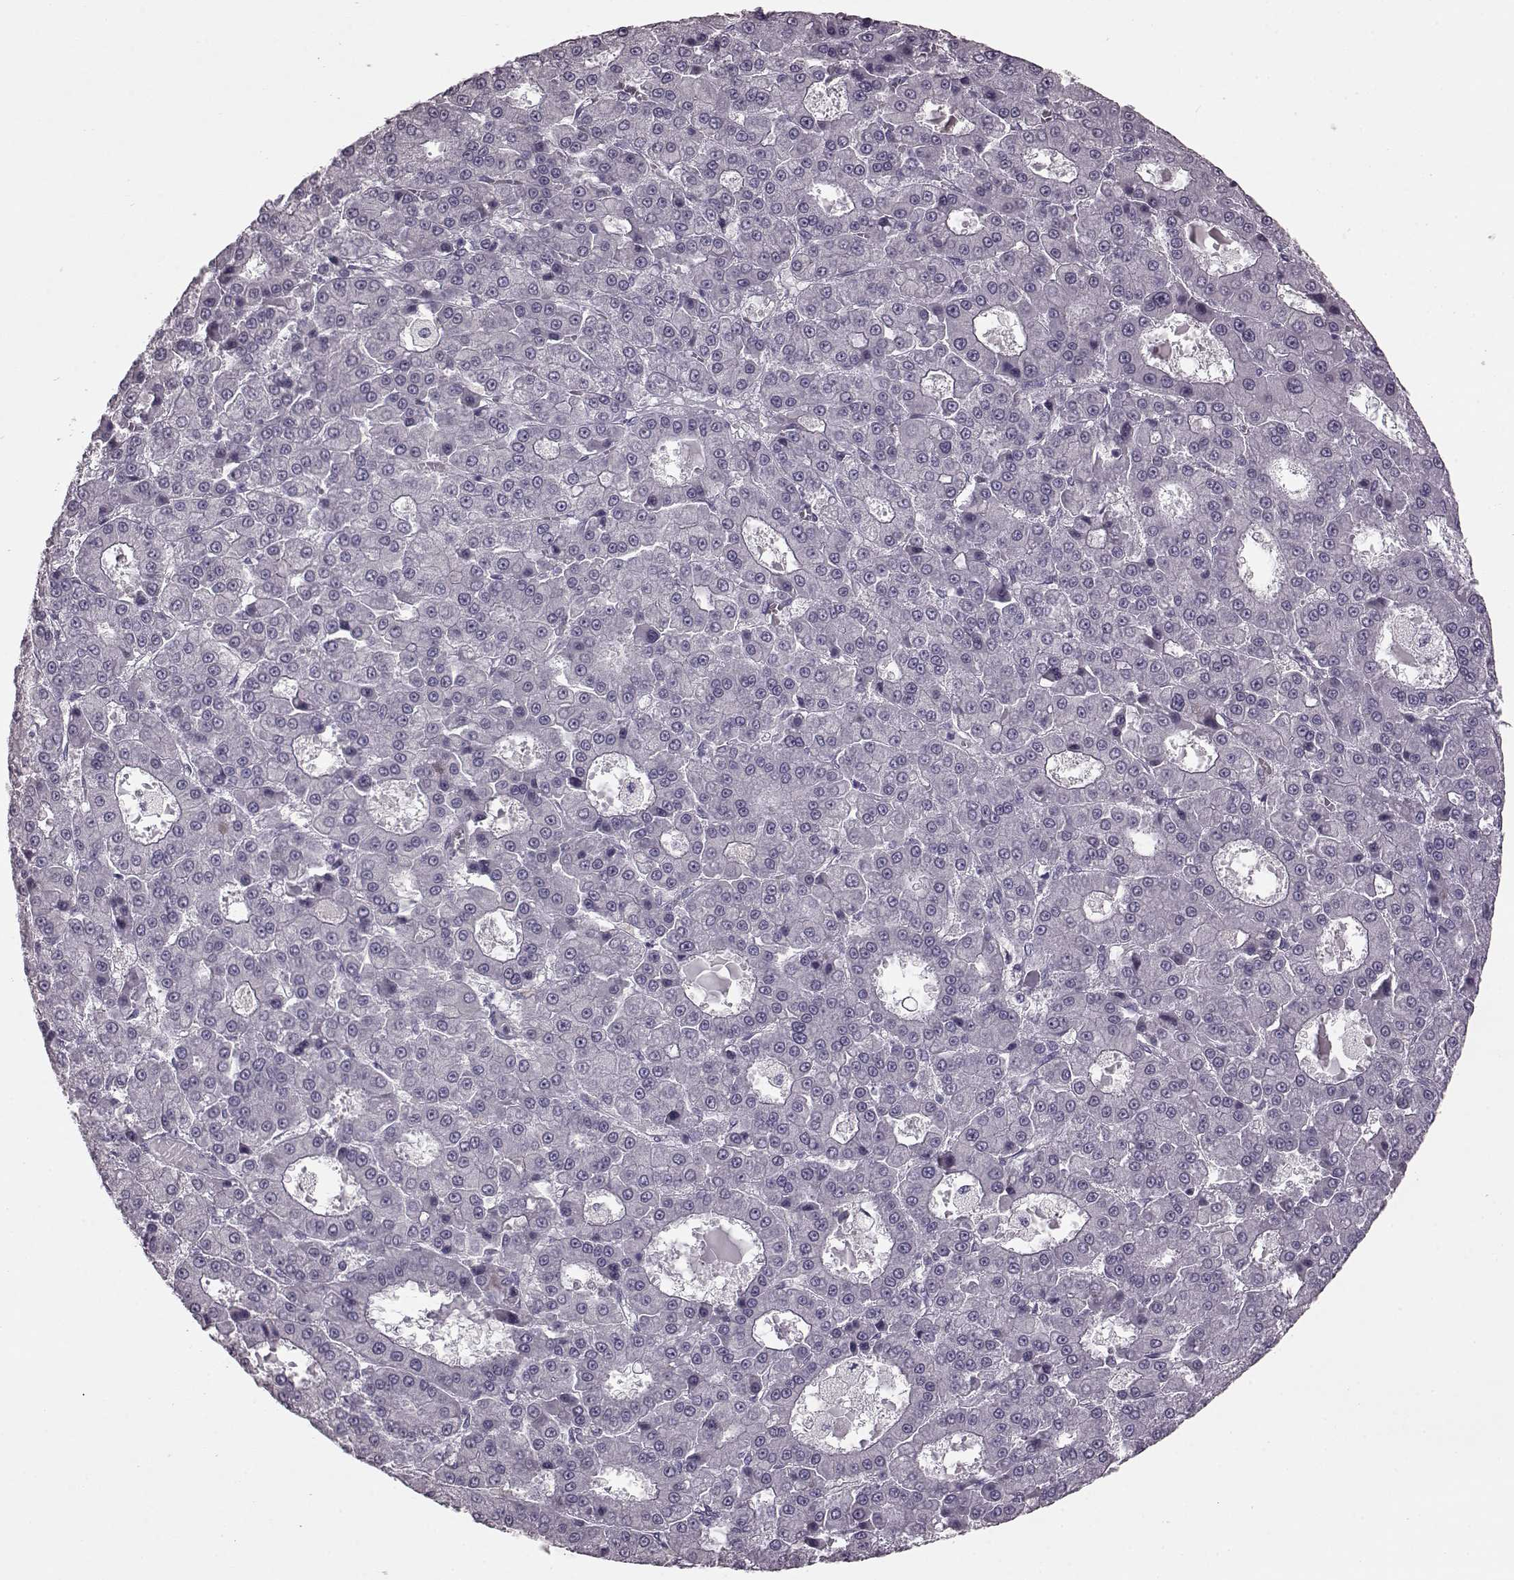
{"staining": {"intensity": "negative", "quantity": "none", "location": "none"}, "tissue": "liver cancer", "cell_type": "Tumor cells", "image_type": "cancer", "snomed": [{"axis": "morphology", "description": "Carcinoma, Hepatocellular, NOS"}, {"axis": "topography", "description": "Liver"}], "caption": "Micrograph shows no significant protein expression in tumor cells of liver cancer (hepatocellular carcinoma).", "gene": "CRYBA2", "patient": {"sex": "male", "age": 70}}